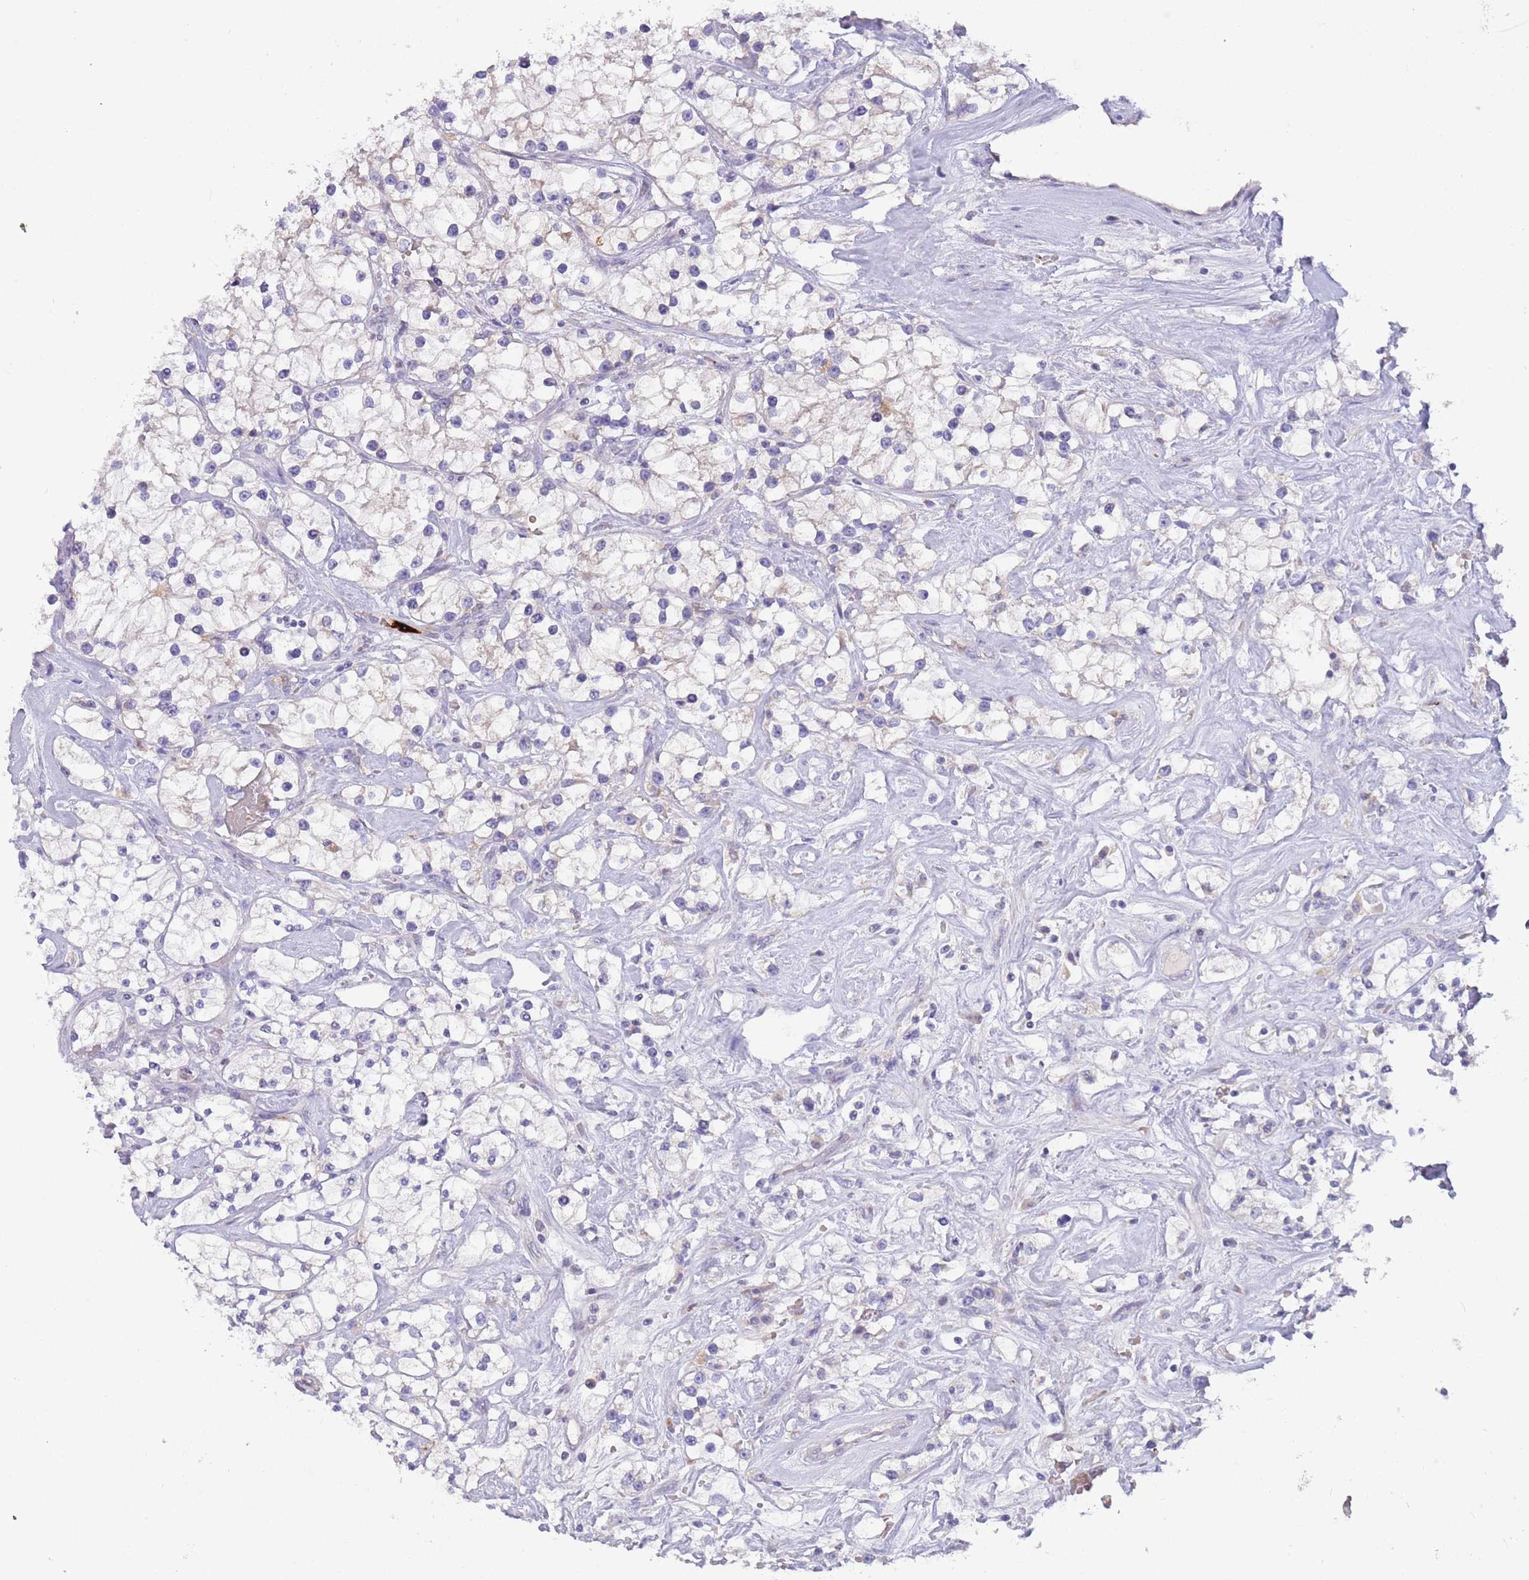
{"staining": {"intensity": "weak", "quantity": "25%-75%", "location": "cytoplasmic/membranous"}, "tissue": "renal cancer", "cell_type": "Tumor cells", "image_type": "cancer", "snomed": [{"axis": "morphology", "description": "Adenocarcinoma, NOS"}, {"axis": "topography", "description": "Kidney"}], "caption": "This histopathology image reveals renal cancer (adenocarcinoma) stained with immunohistochemistry (IHC) to label a protein in brown. The cytoplasmic/membranous of tumor cells show weak positivity for the protein. Nuclei are counter-stained blue.", "gene": "DDHD1", "patient": {"sex": "male", "age": 77}}